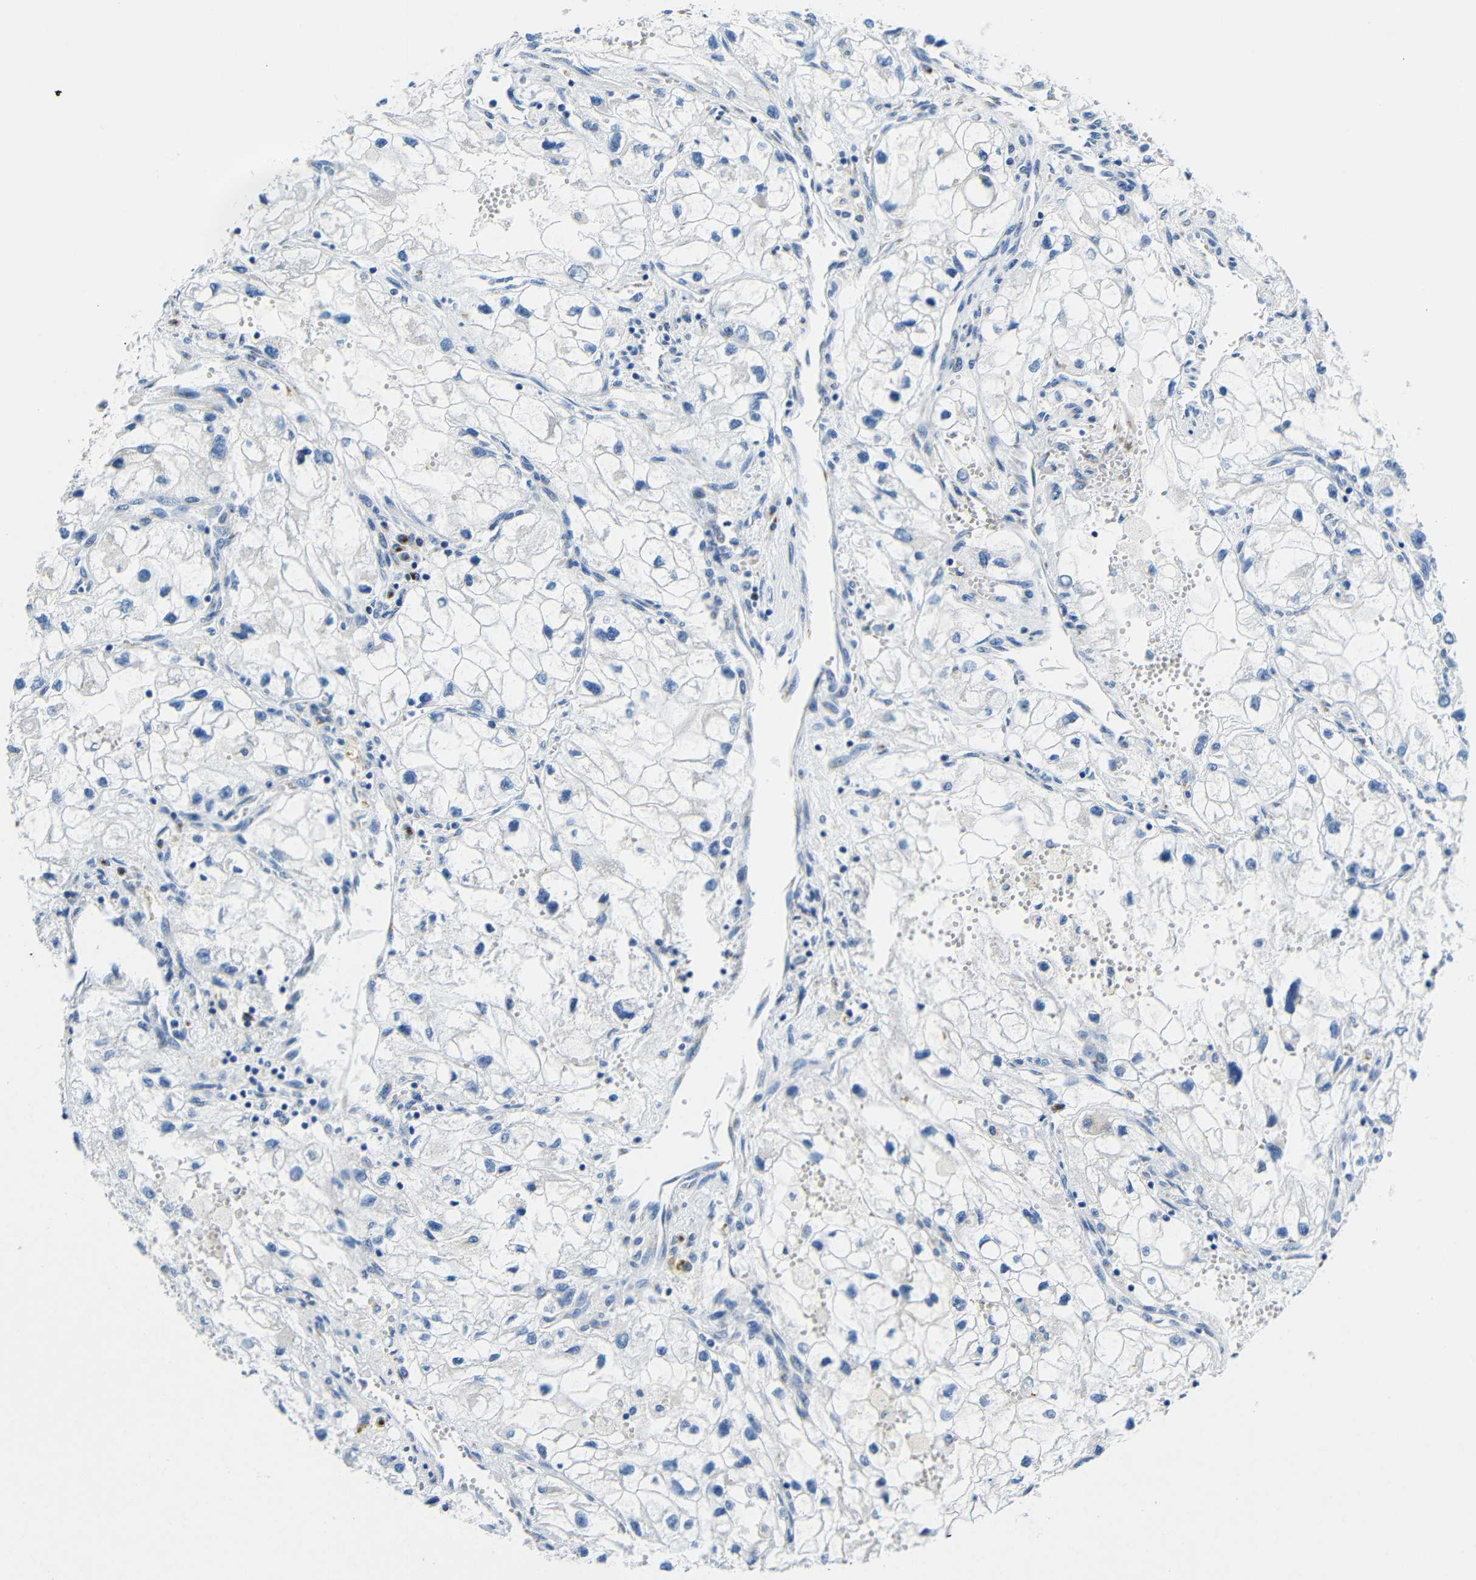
{"staining": {"intensity": "negative", "quantity": "none", "location": "none"}, "tissue": "renal cancer", "cell_type": "Tumor cells", "image_type": "cancer", "snomed": [{"axis": "morphology", "description": "Adenocarcinoma, NOS"}, {"axis": "topography", "description": "Kidney"}], "caption": "There is no significant expression in tumor cells of adenocarcinoma (renal).", "gene": "USO1", "patient": {"sex": "female", "age": 70}}